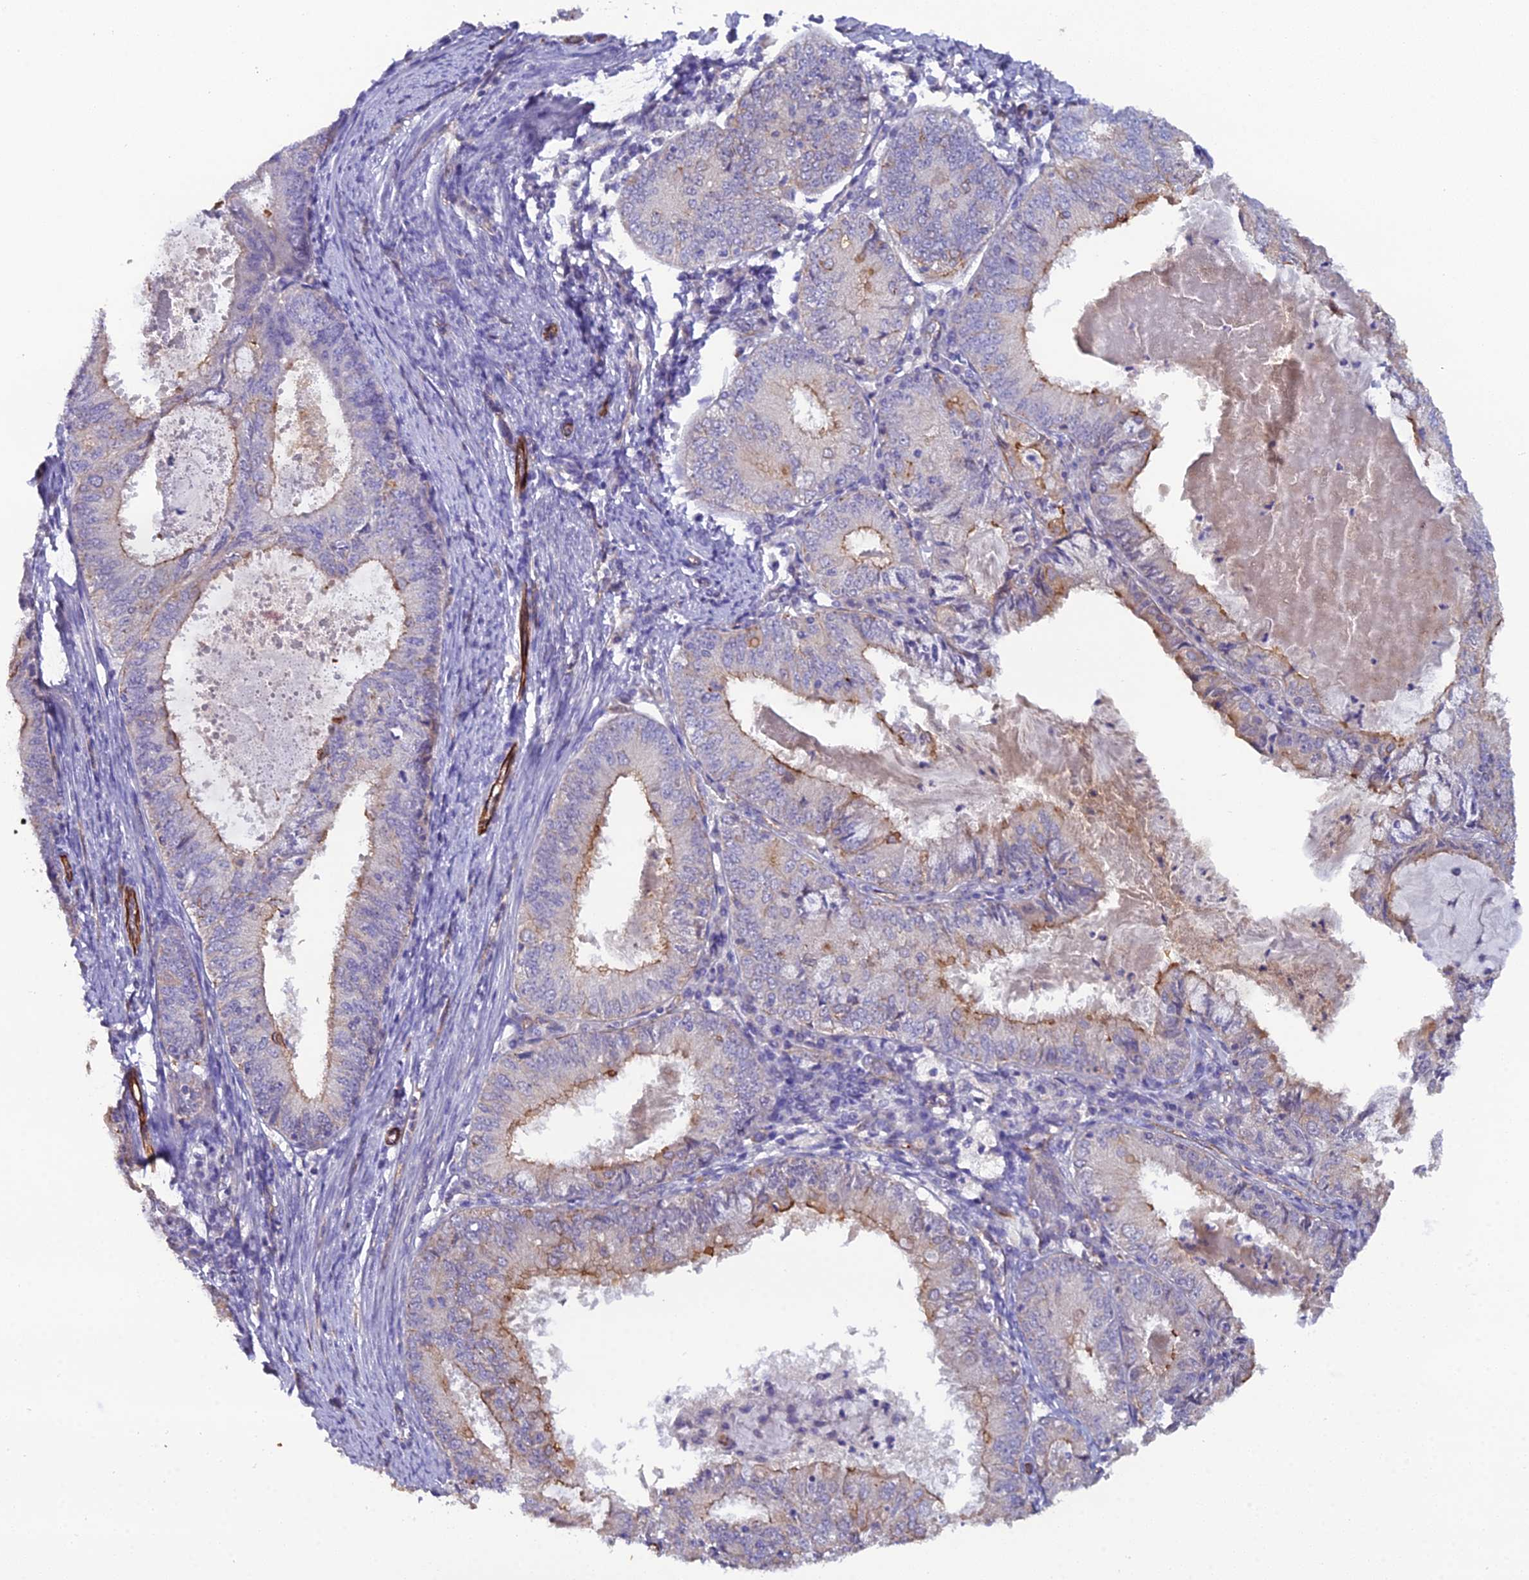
{"staining": {"intensity": "moderate", "quantity": "25%-75%", "location": "cytoplasmic/membranous"}, "tissue": "endometrial cancer", "cell_type": "Tumor cells", "image_type": "cancer", "snomed": [{"axis": "morphology", "description": "Adenocarcinoma, NOS"}, {"axis": "topography", "description": "Endometrium"}], "caption": "Immunohistochemistry histopathology image of neoplastic tissue: adenocarcinoma (endometrial) stained using IHC exhibits medium levels of moderate protein expression localized specifically in the cytoplasmic/membranous of tumor cells, appearing as a cytoplasmic/membranous brown color.", "gene": "CFAP47", "patient": {"sex": "female", "age": 57}}